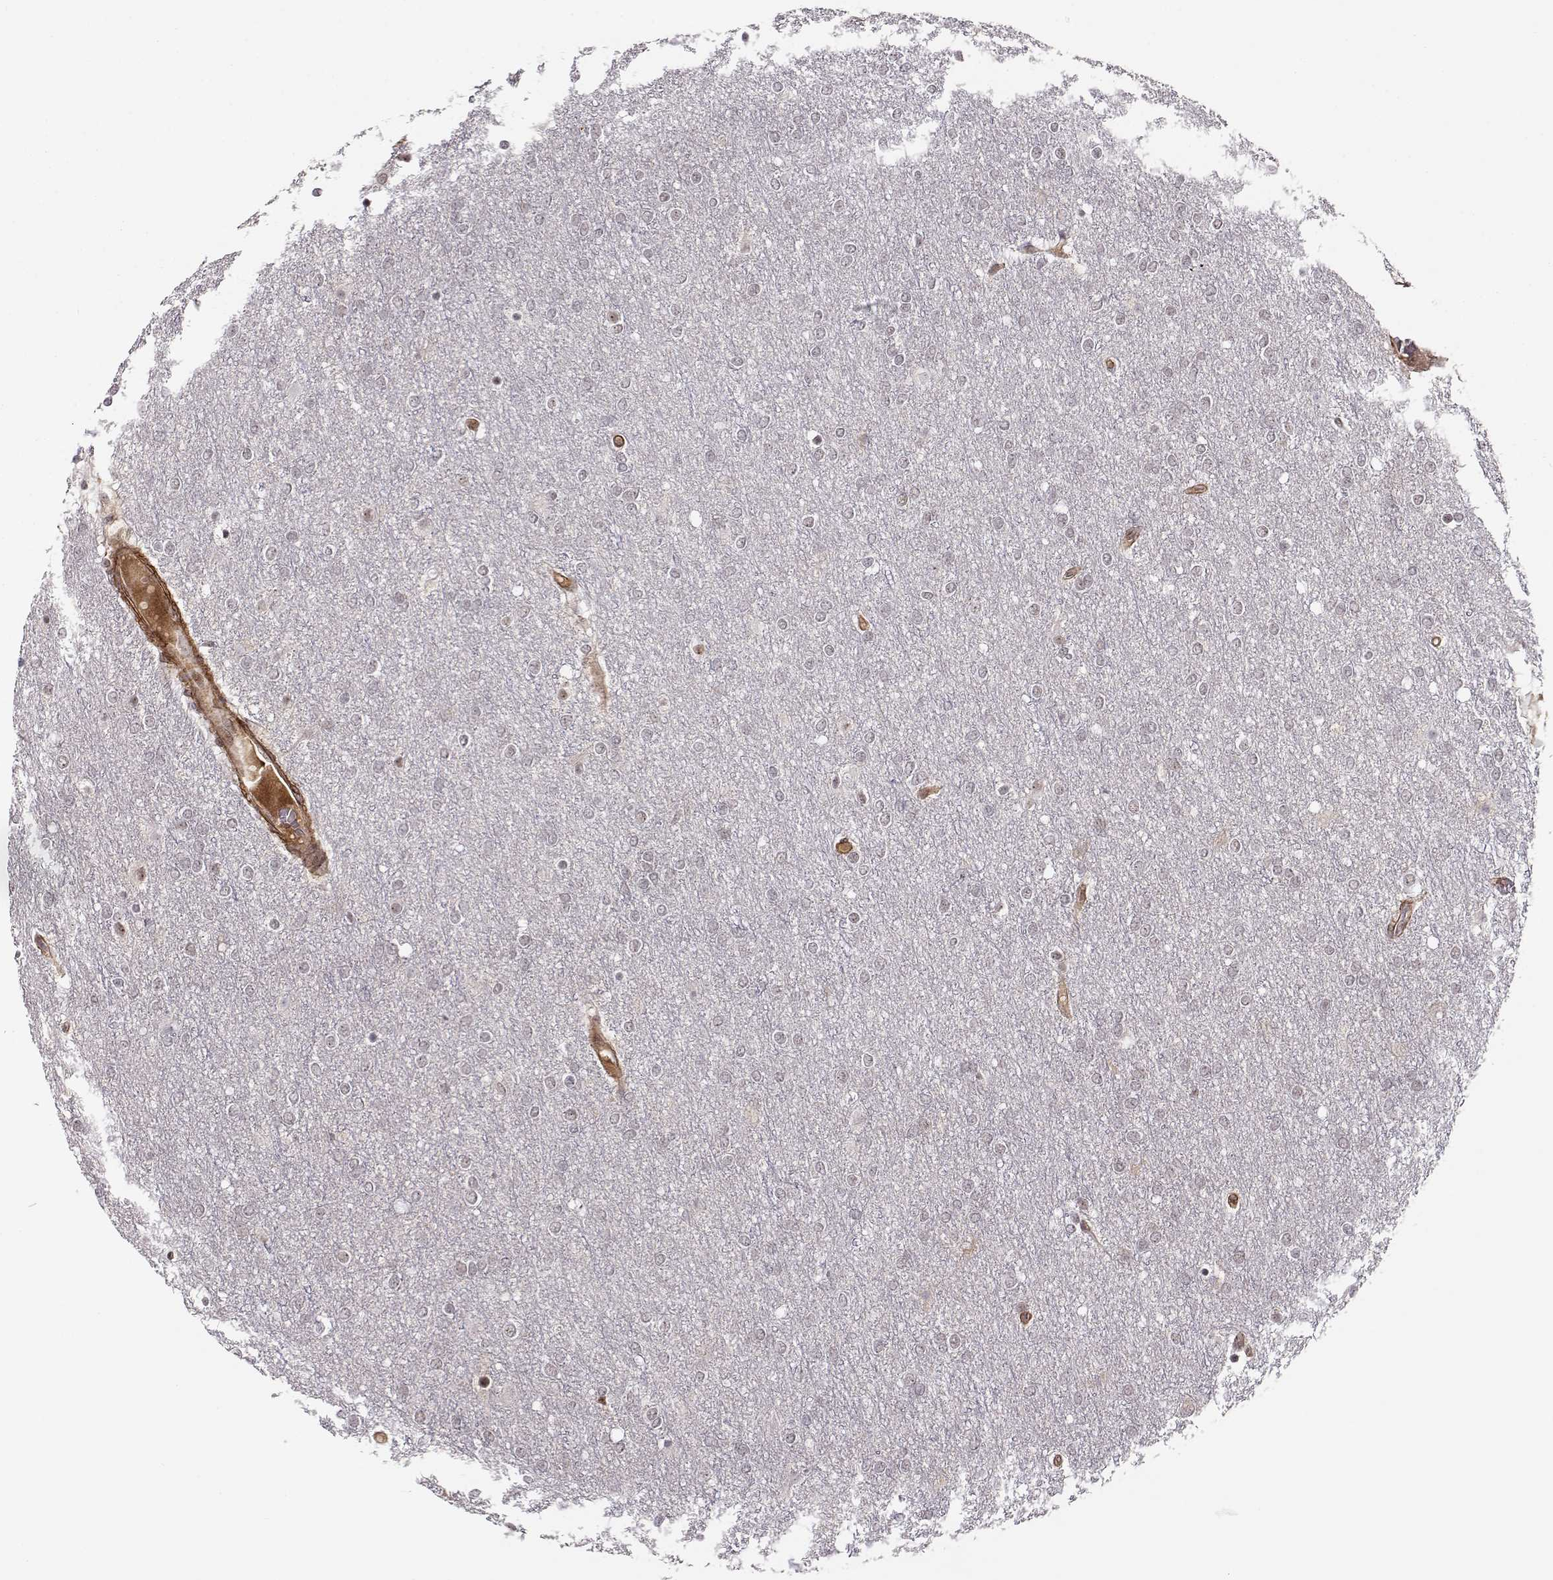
{"staining": {"intensity": "negative", "quantity": "none", "location": "none"}, "tissue": "glioma", "cell_type": "Tumor cells", "image_type": "cancer", "snomed": [{"axis": "morphology", "description": "Glioma, malignant, High grade"}, {"axis": "topography", "description": "Brain"}], "caption": "A photomicrograph of human high-grade glioma (malignant) is negative for staining in tumor cells. (DAB (3,3'-diaminobenzidine) IHC, high magnification).", "gene": "CIR1", "patient": {"sex": "female", "age": 61}}